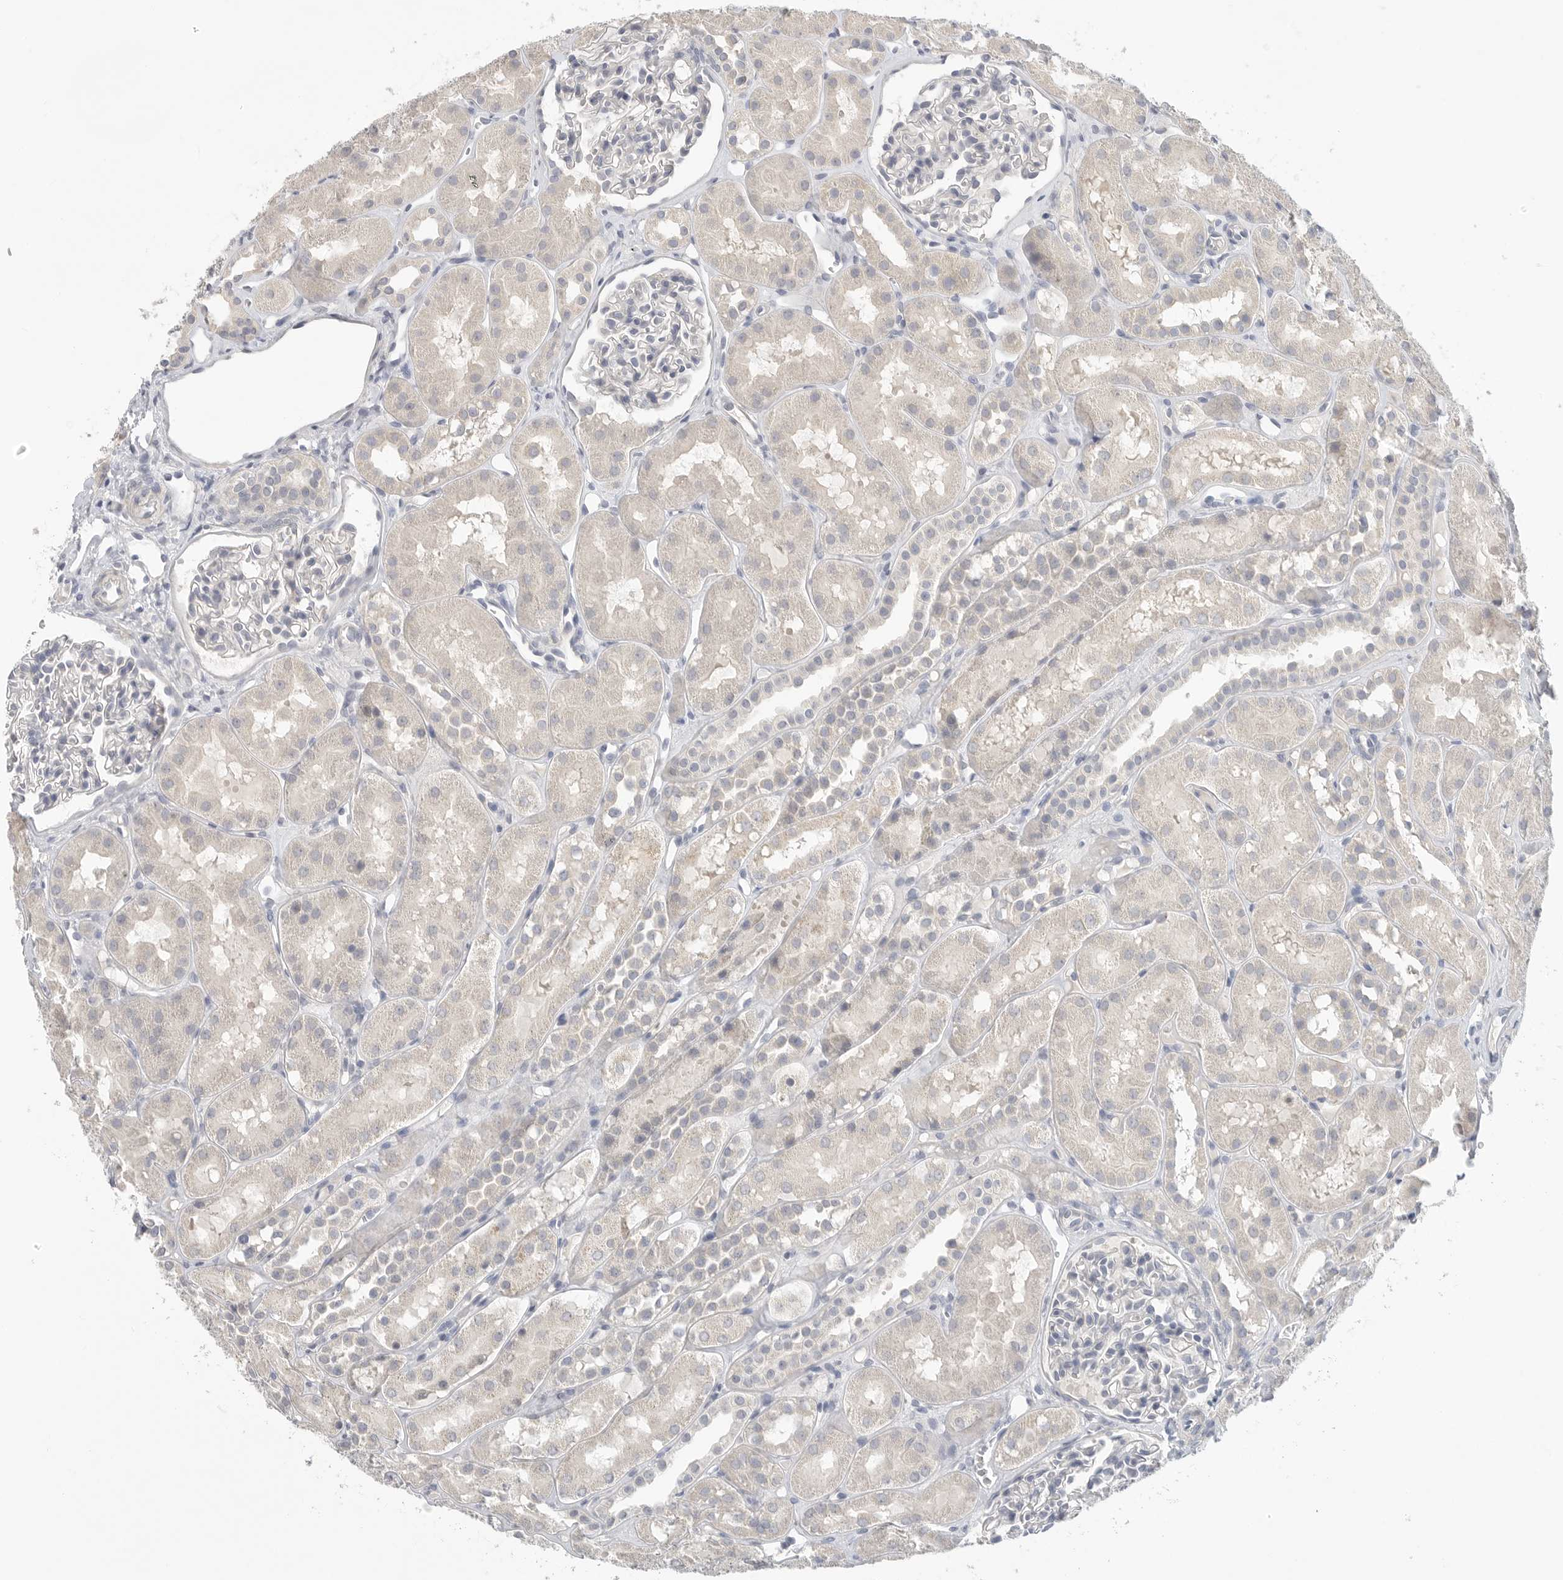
{"staining": {"intensity": "negative", "quantity": "none", "location": "none"}, "tissue": "kidney", "cell_type": "Cells in glomeruli", "image_type": "normal", "snomed": [{"axis": "morphology", "description": "Normal tissue, NOS"}, {"axis": "topography", "description": "Kidney"}], "caption": "There is no significant expression in cells in glomeruli of kidney. (Stains: DAB IHC with hematoxylin counter stain, Microscopy: brightfield microscopy at high magnification).", "gene": "FBN2", "patient": {"sex": "male", "age": 16}}